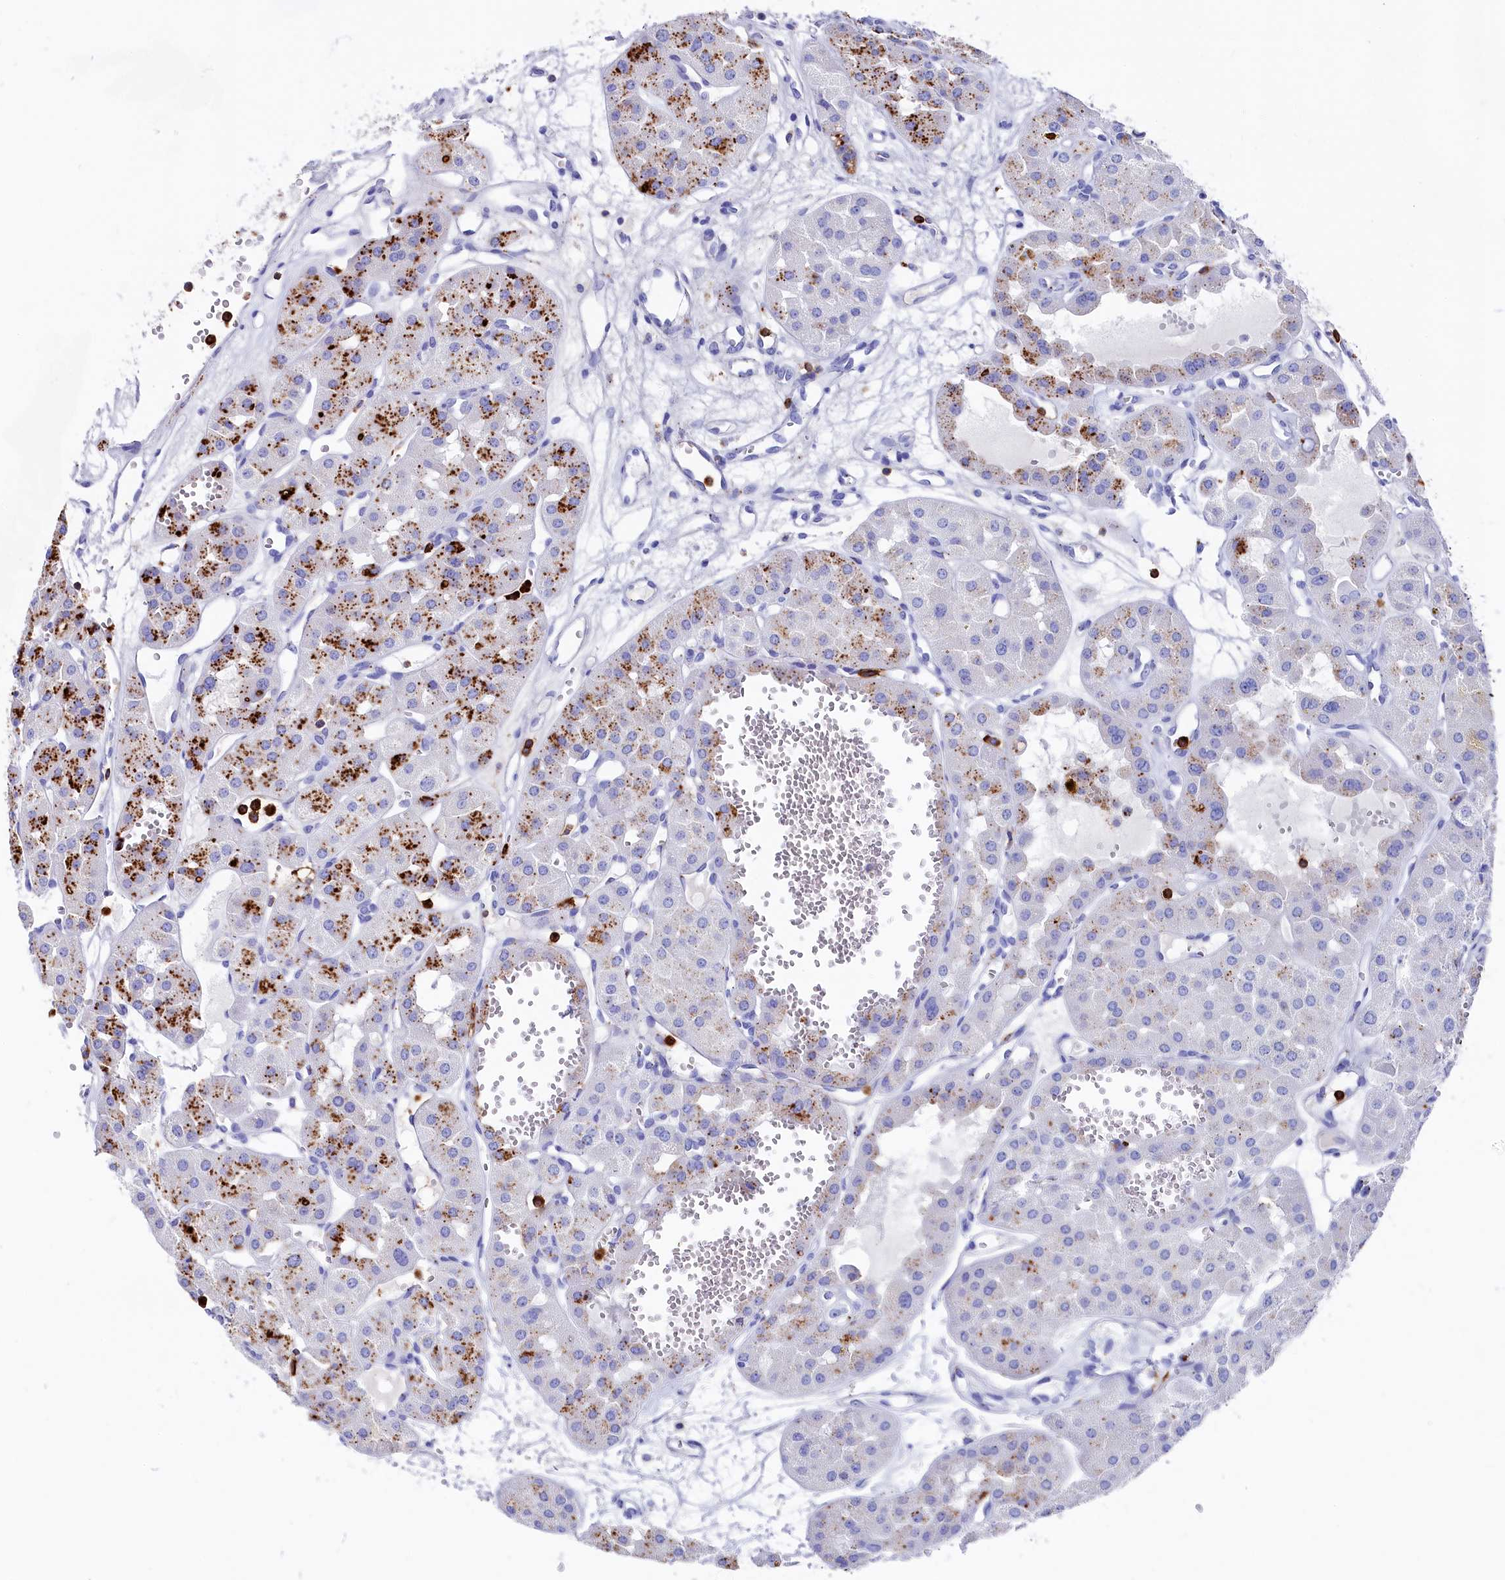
{"staining": {"intensity": "strong", "quantity": "<25%", "location": "cytoplasmic/membranous"}, "tissue": "renal cancer", "cell_type": "Tumor cells", "image_type": "cancer", "snomed": [{"axis": "morphology", "description": "Carcinoma, NOS"}, {"axis": "topography", "description": "Kidney"}], "caption": "Protein expression analysis of human carcinoma (renal) reveals strong cytoplasmic/membranous staining in about <25% of tumor cells.", "gene": "PLAC8", "patient": {"sex": "female", "age": 75}}